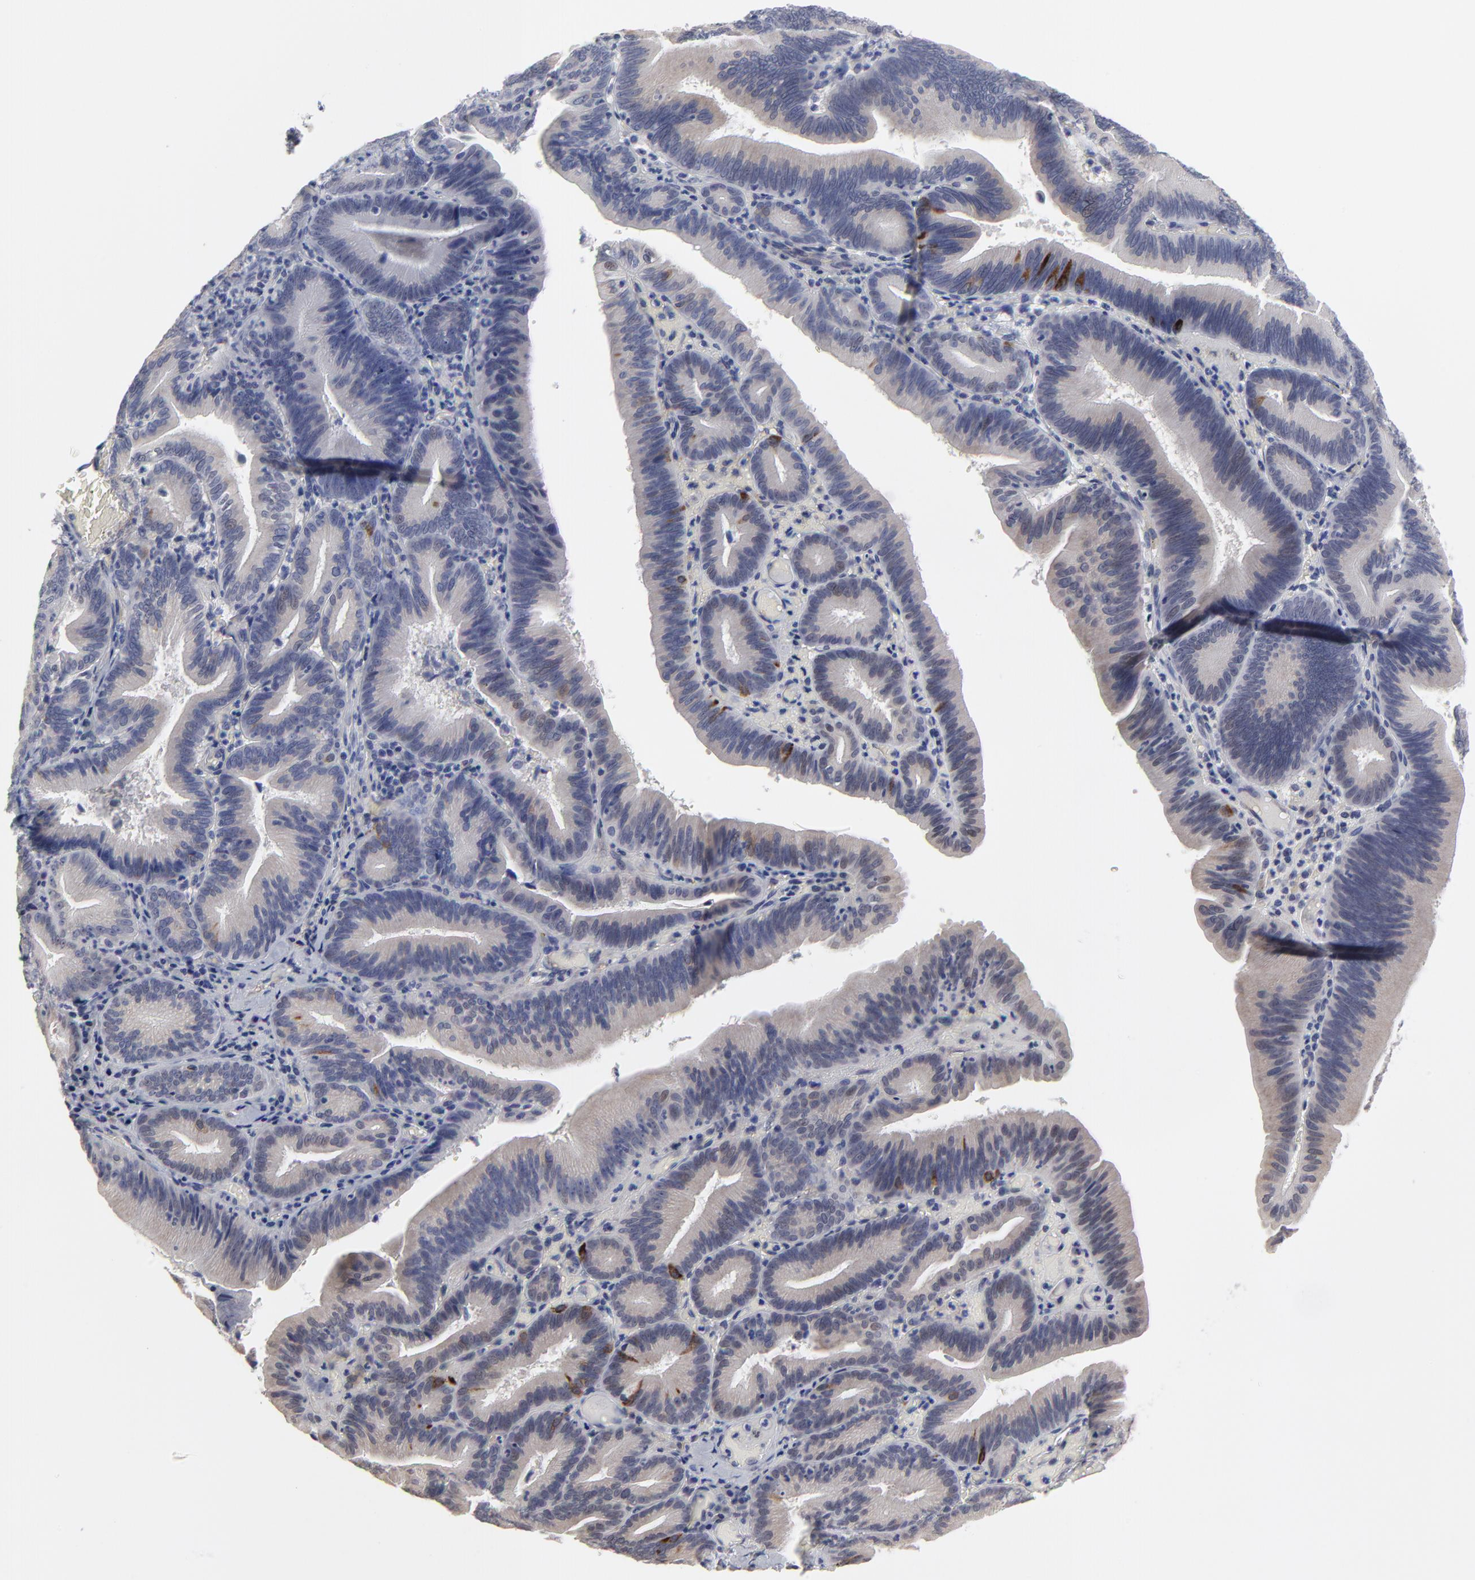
{"staining": {"intensity": "weak", "quantity": "<25%", "location": "cytoplasmic/membranous"}, "tissue": "pancreatic cancer", "cell_type": "Tumor cells", "image_type": "cancer", "snomed": [{"axis": "morphology", "description": "Adenocarcinoma, NOS"}, {"axis": "topography", "description": "Pancreas"}], "caption": "This photomicrograph is of pancreatic cancer stained with immunohistochemistry to label a protein in brown with the nuclei are counter-stained blue. There is no positivity in tumor cells.", "gene": "MAGEA10", "patient": {"sex": "male", "age": 82}}